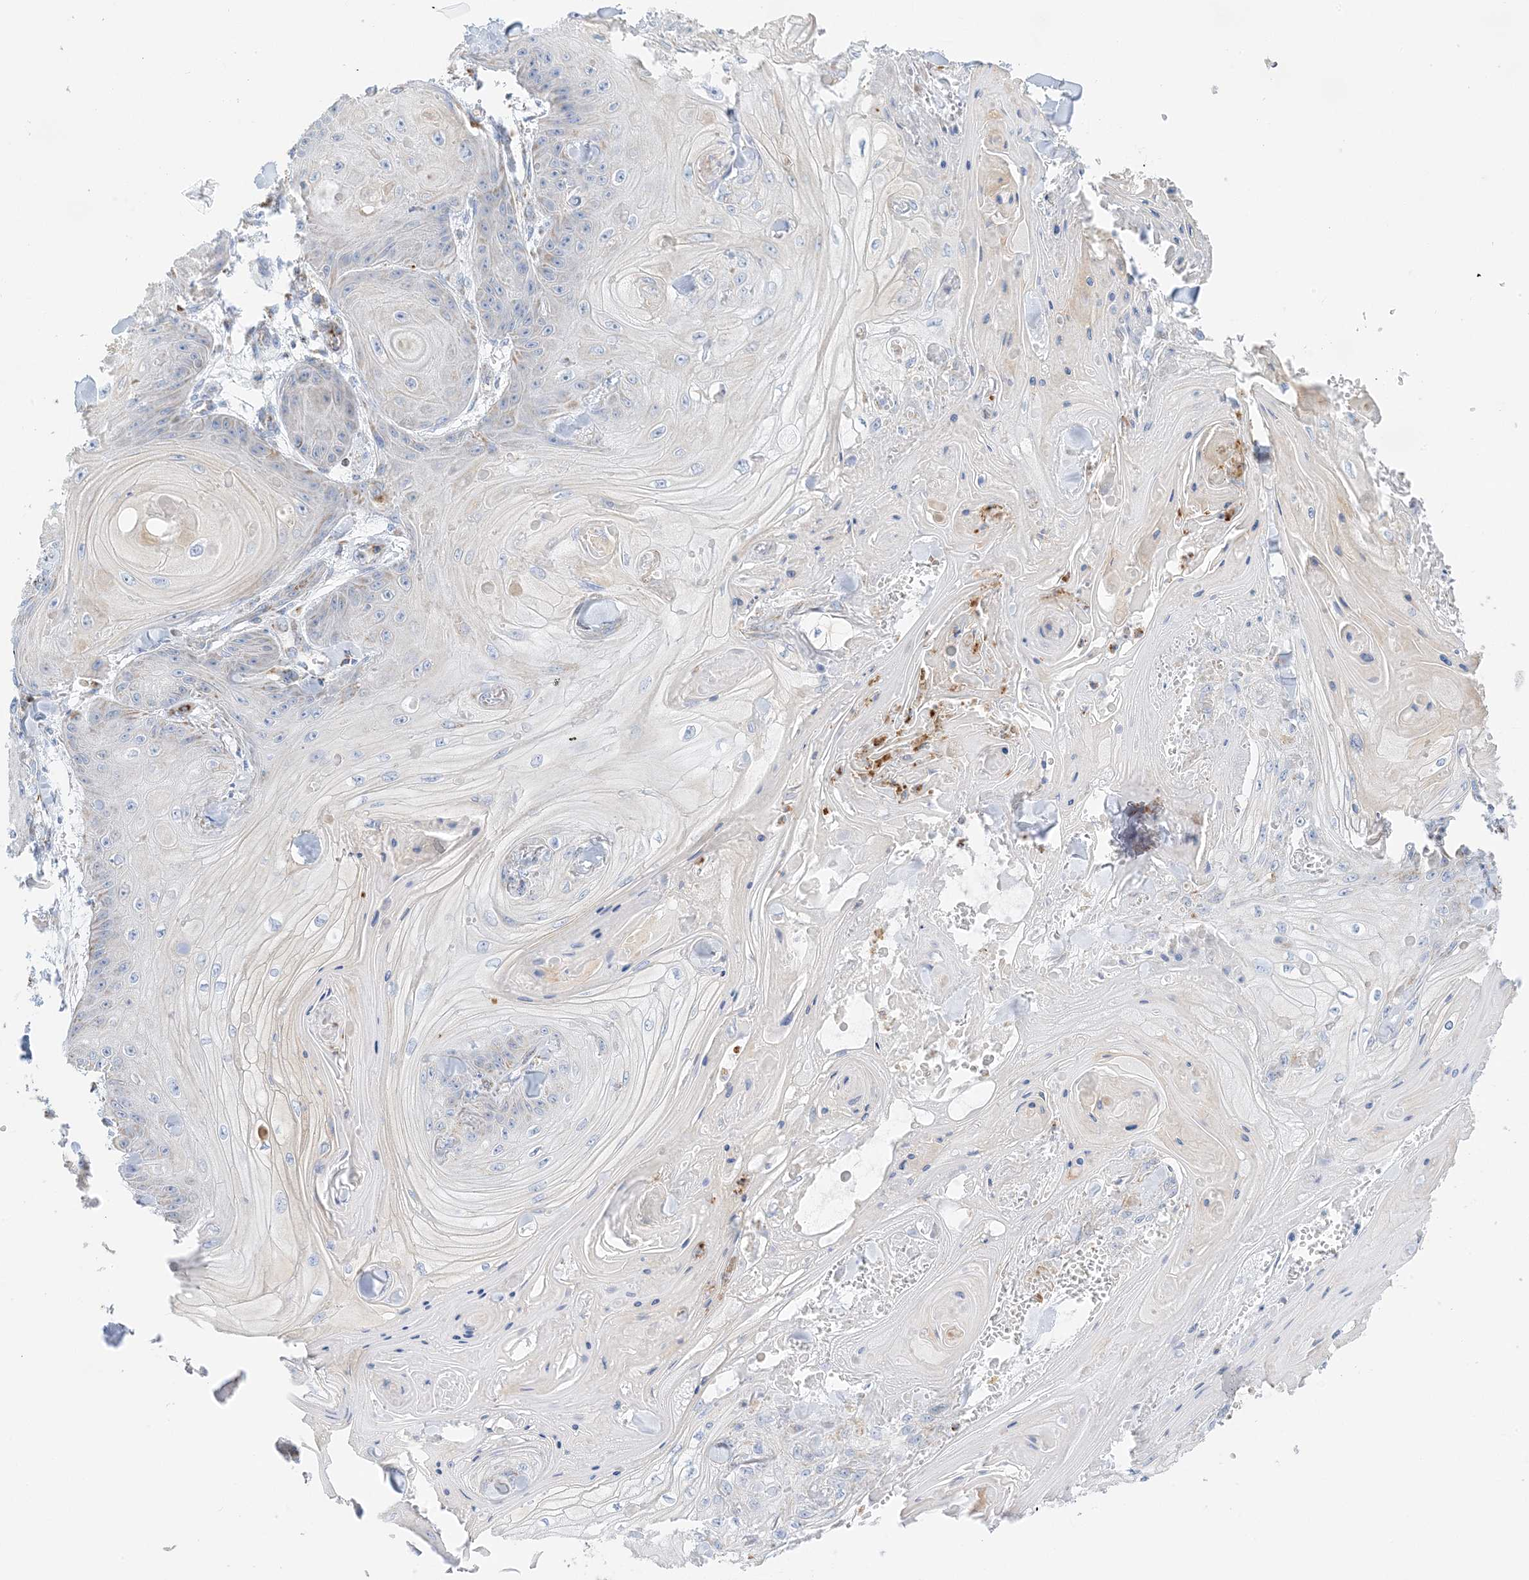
{"staining": {"intensity": "negative", "quantity": "none", "location": "none"}, "tissue": "skin cancer", "cell_type": "Tumor cells", "image_type": "cancer", "snomed": [{"axis": "morphology", "description": "Squamous cell carcinoma, NOS"}, {"axis": "topography", "description": "Skin"}], "caption": "Protein analysis of skin cancer displays no significant expression in tumor cells.", "gene": "CAPN13", "patient": {"sex": "male", "age": 74}}